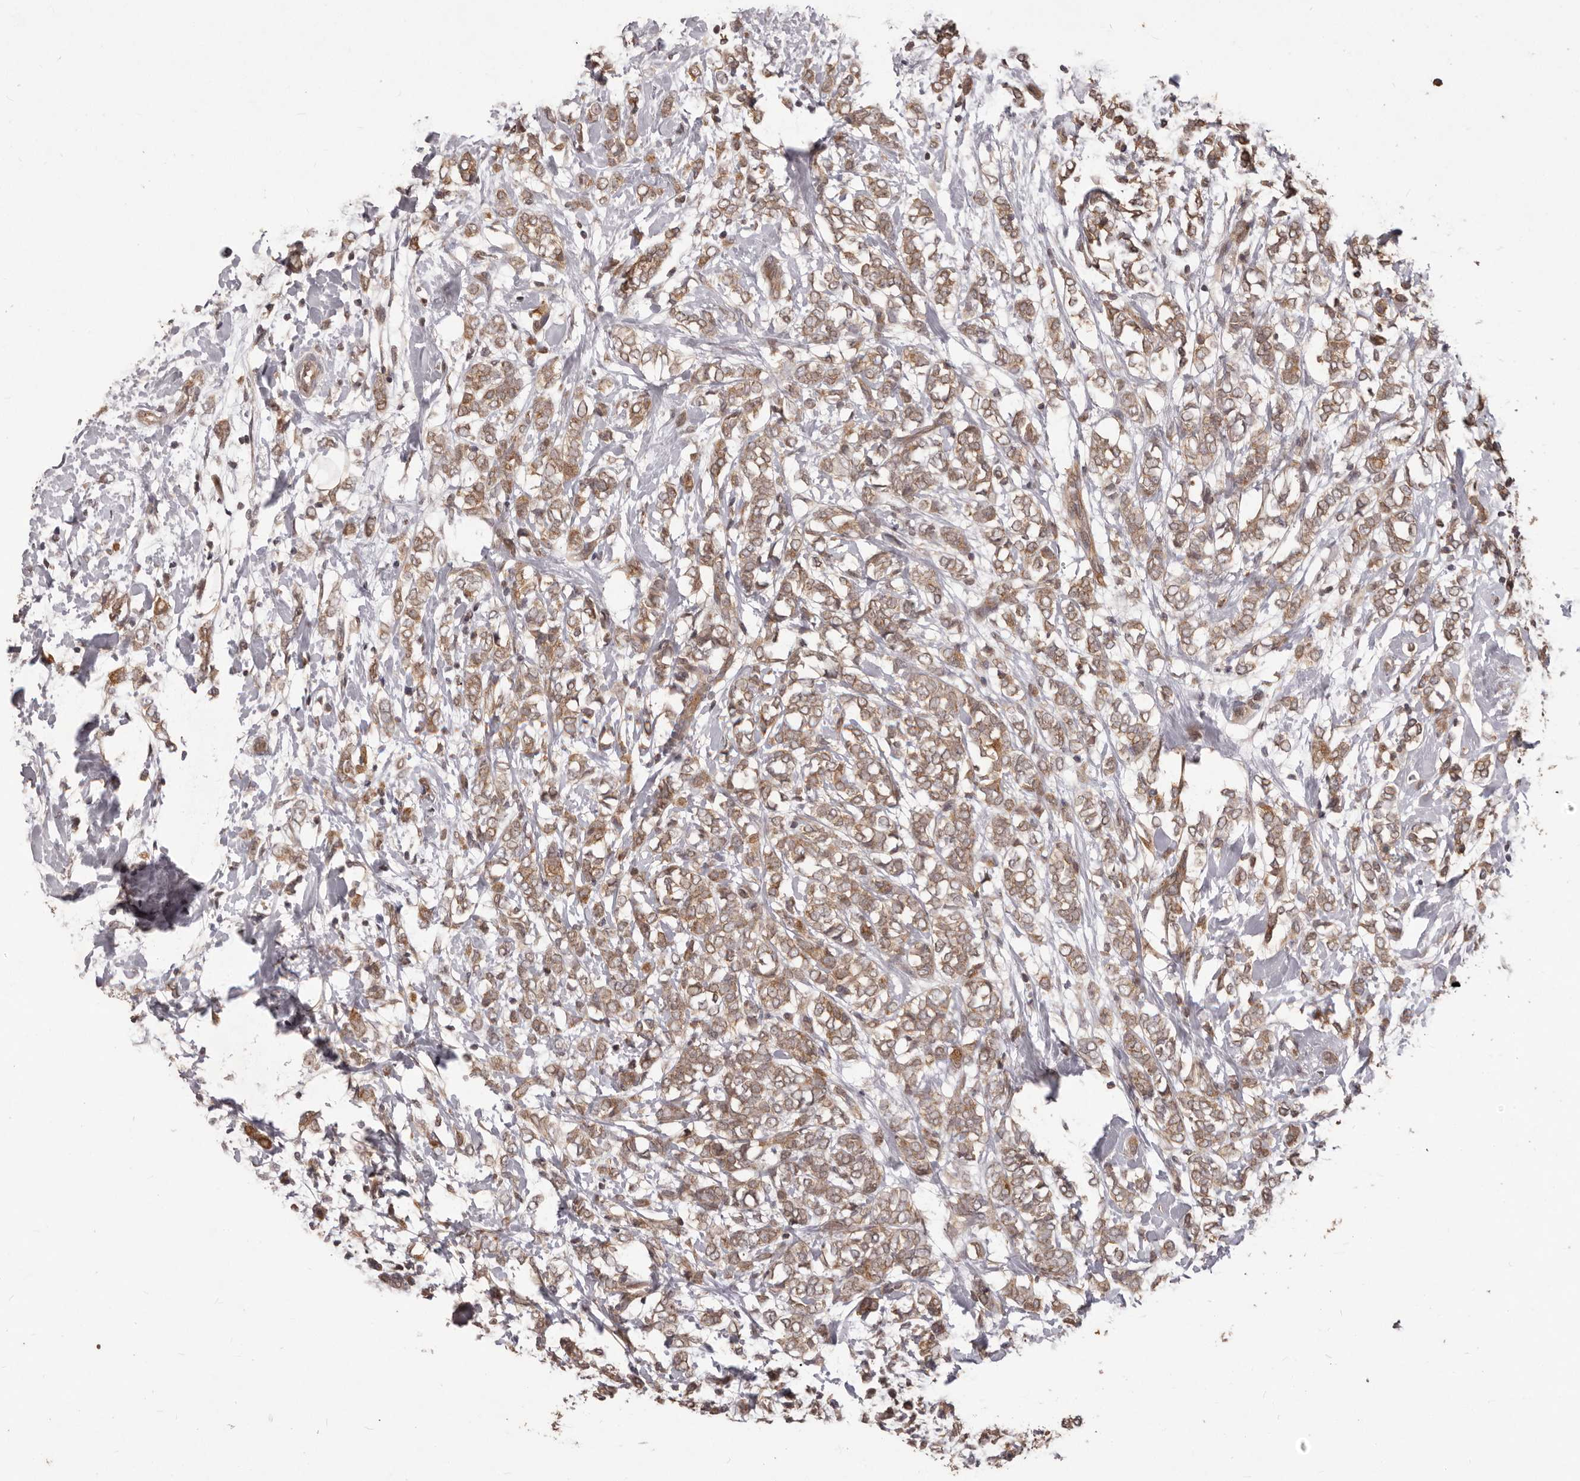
{"staining": {"intensity": "moderate", "quantity": ">75%", "location": "cytoplasmic/membranous"}, "tissue": "breast cancer", "cell_type": "Tumor cells", "image_type": "cancer", "snomed": [{"axis": "morphology", "description": "Normal tissue, NOS"}, {"axis": "morphology", "description": "Lobular carcinoma"}, {"axis": "topography", "description": "Breast"}], "caption": "Tumor cells reveal medium levels of moderate cytoplasmic/membranous expression in approximately >75% of cells in breast cancer (lobular carcinoma).", "gene": "MTO1", "patient": {"sex": "female", "age": 47}}